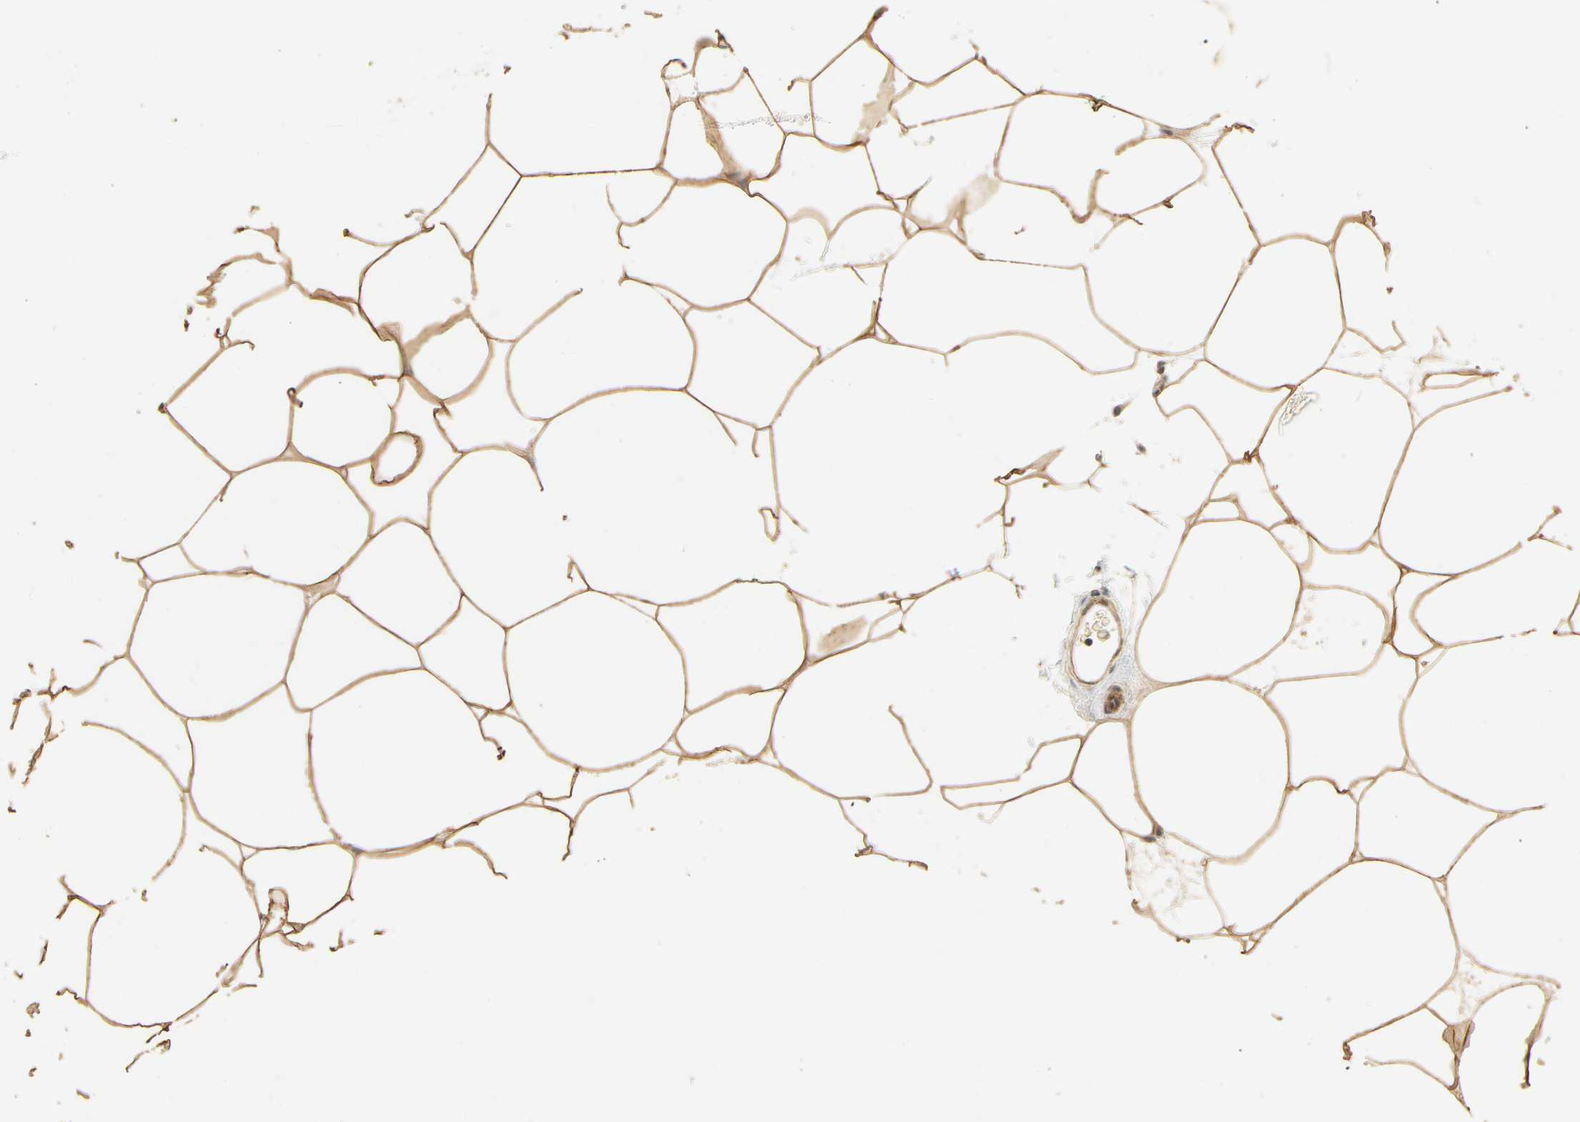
{"staining": {"intensity": "strong", "quantity": "25%-75%", "location": "cytoplasmic/membranous"}, "tissue": "adipose tissue", "cell_type": "Adipocytes", "image_type": "normal", "snomed": [{"axis": "morphology", "description": "Normal tissue, NOS"}, {"axis": "topography", "description": "Breast"}, {"axis": "topography", "description": "Soft tissue"}], "caption": "Strong cytoplasmic/membranous positivity is appreciated in about 25%-75% of adipocytes in benign adipose tissue.", "gene": "CACNA1G", "patient": {"sex": "female", "age": 25}}